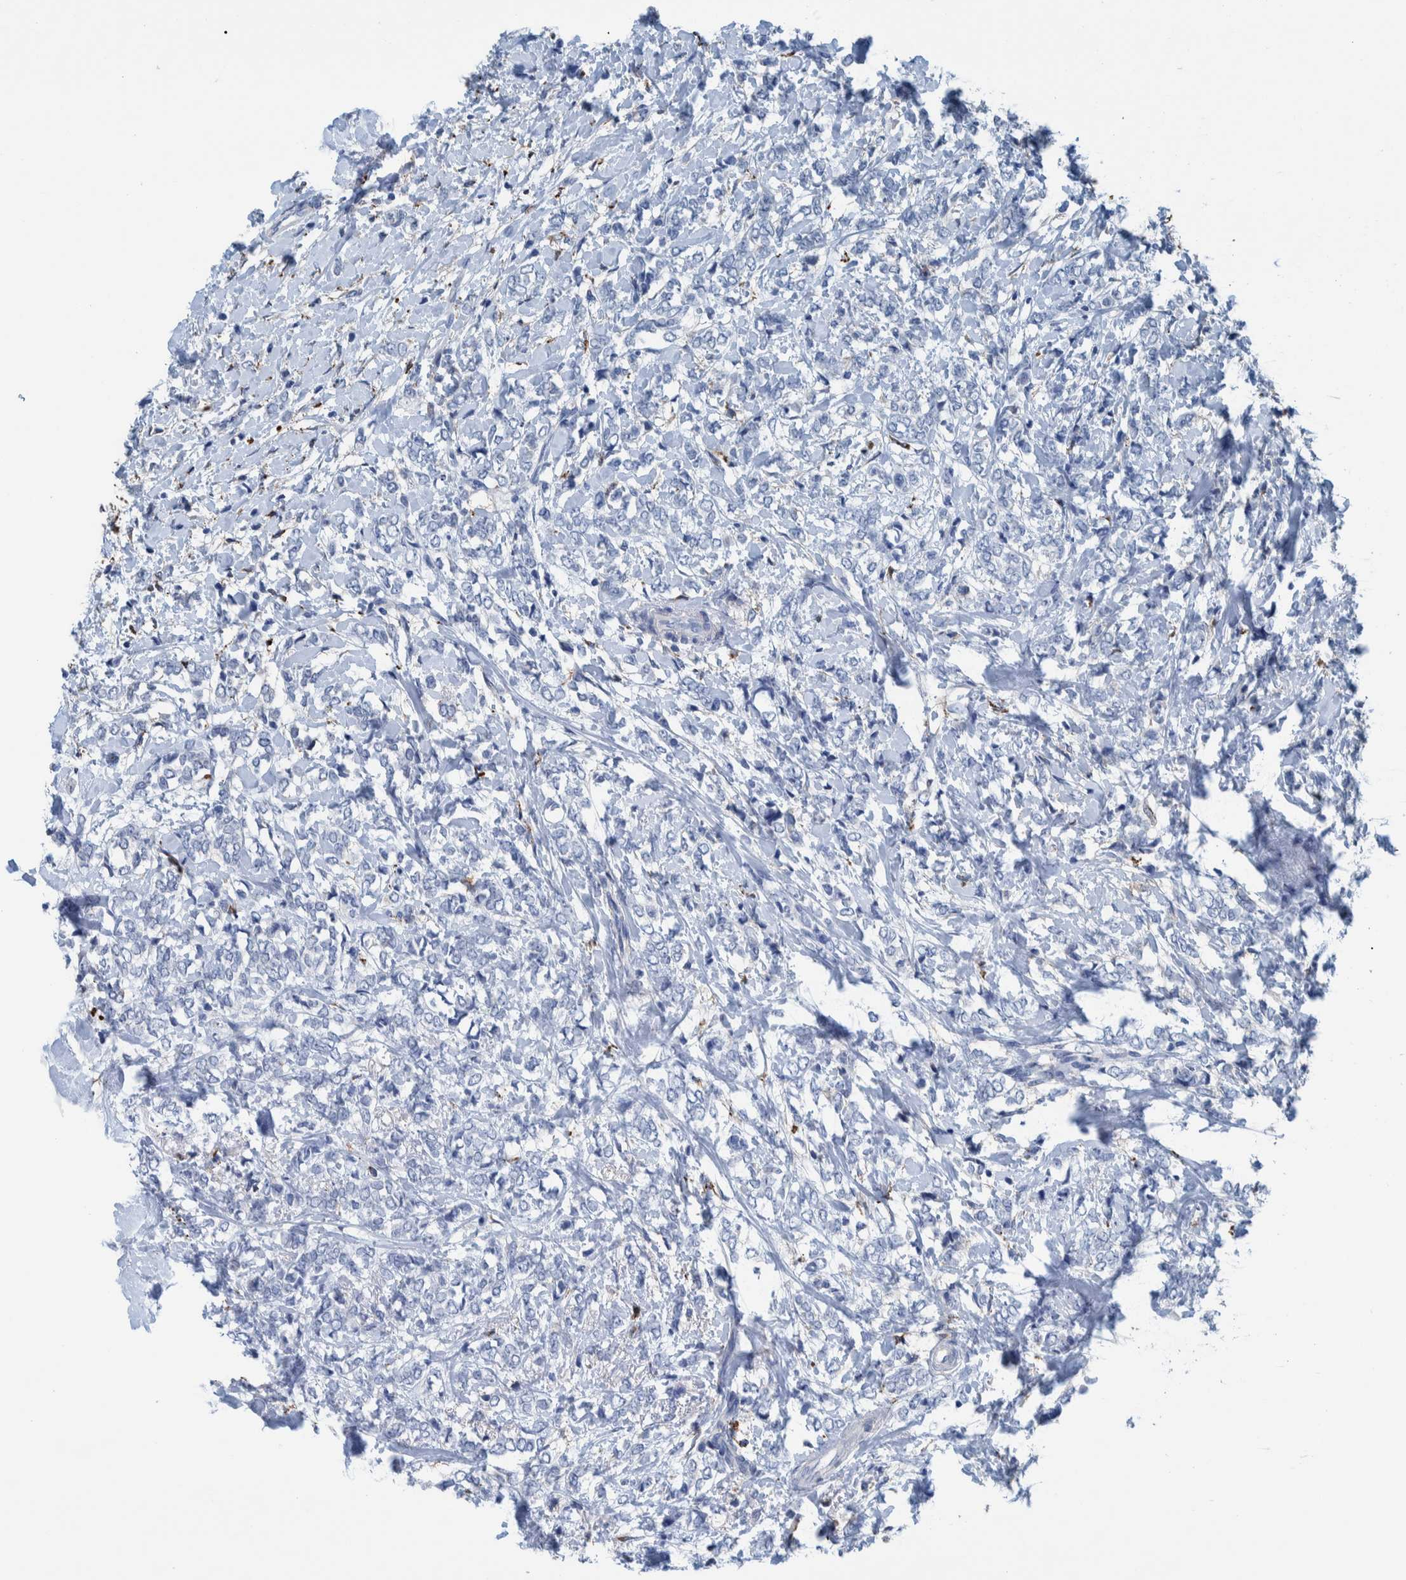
{"staining": {"intensity": "negative", "quantity": "none", "location": "none"}, "tissue": "breast cancer", "cell_type": "Tumor cells", "image_type": "cancer", "snomed": [{"axis": "morphology", "description": "Normal tissue, NOS"}, {"axis": "morphology", "description": "Lobular carcinoma"}, {"axis": "topography", "description": "Breast"}], "caption": "Histopathology image shows no significant protein expression in tumor cells of lobular carcinoma (breast).", "gene": "IDO1", "patient": {"sex": "female", "age": 47}}